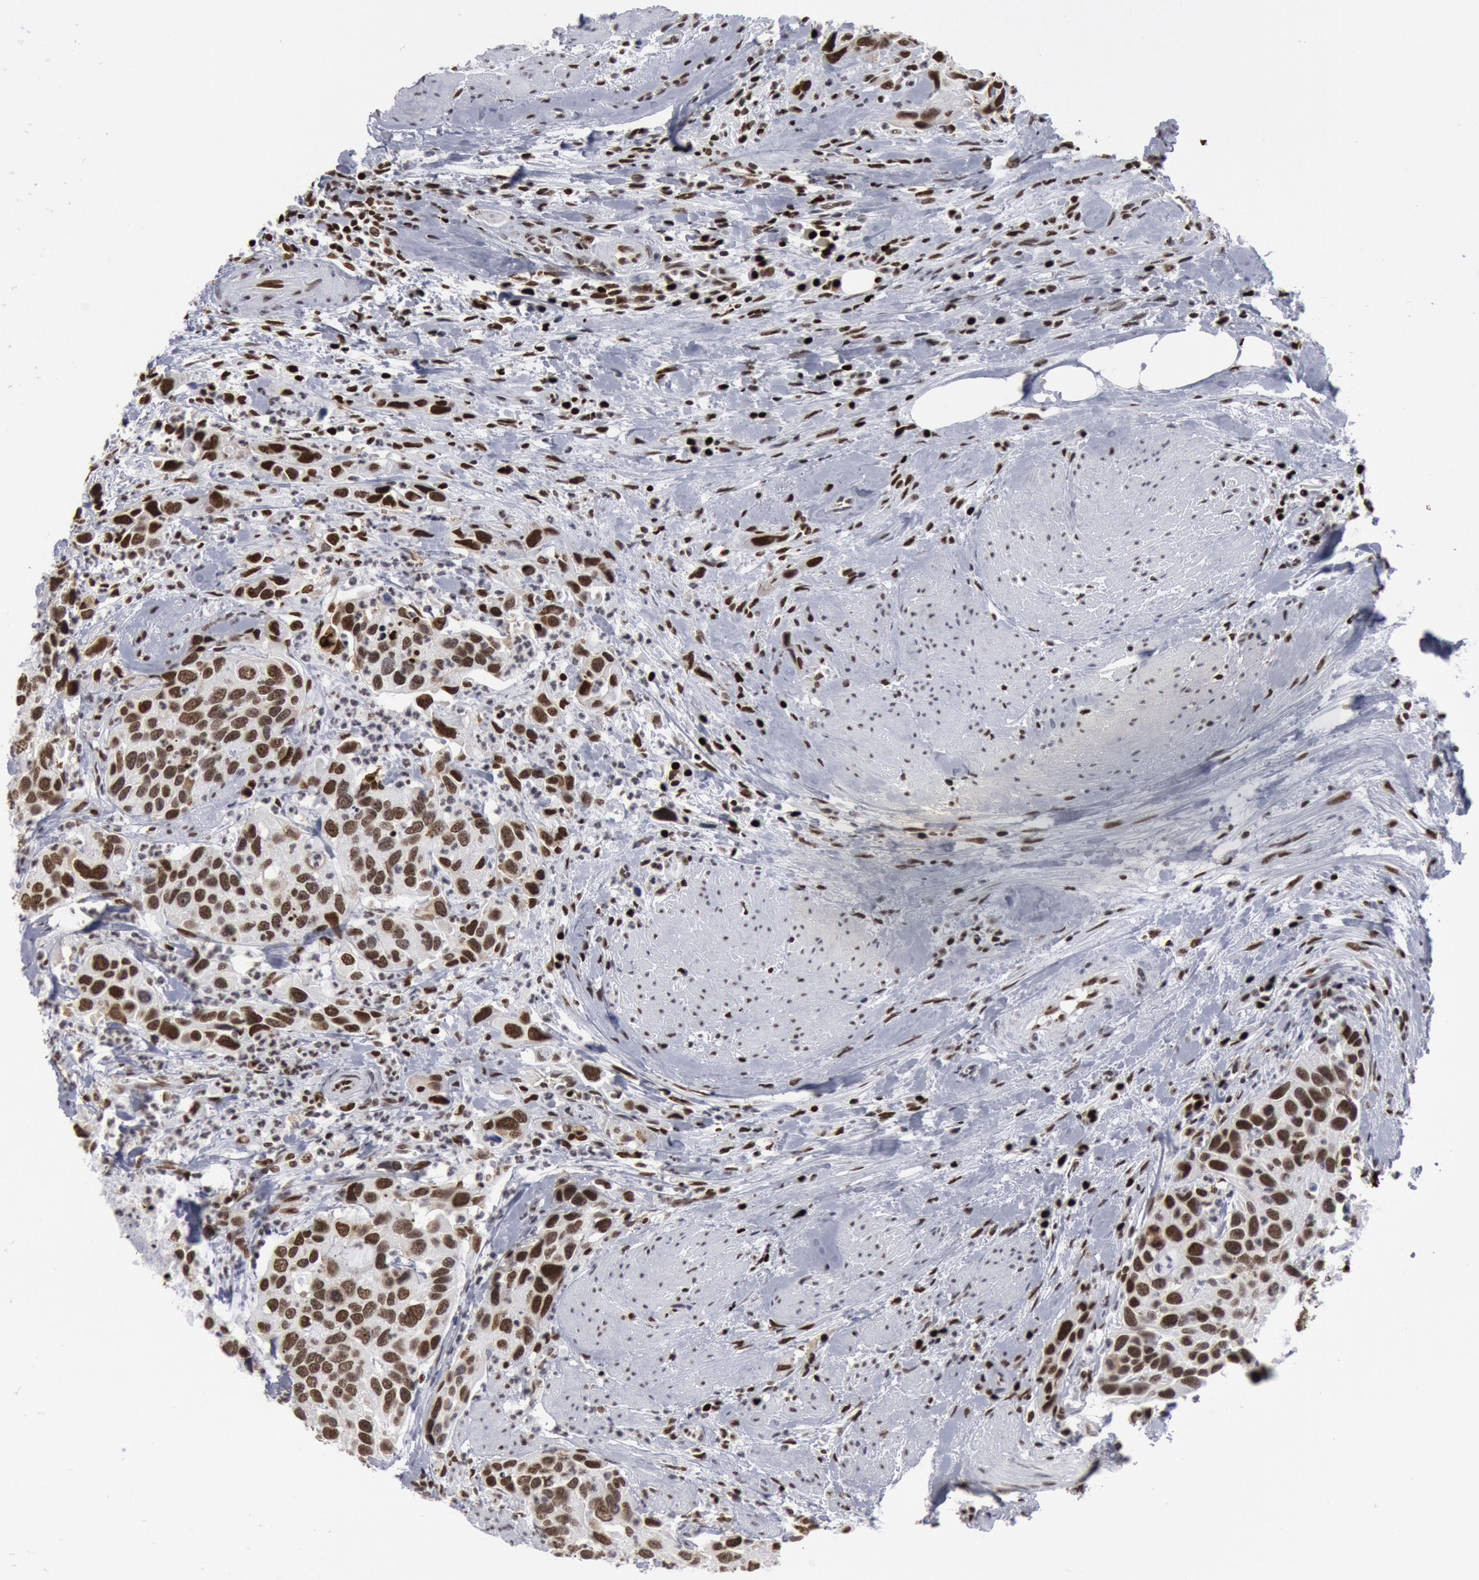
{"staining": {"intensity": "strong", "quantity": ">75%", "location": "nuclear"}, "tissue": "urothelial cancer", "cell_type": "Tumor cells", "image_type": "cancer", "snomed": [{"axis": "morphology", "description": "Urothelial carcinoma, High grade"}, {"axis": "topography", "description": "Urinary bladder"}], "caption": "Protein staining by IHC demonstrates strong nuclear expression in approximately >75% of tumor cells in urothelial cancer.", "gene": "SUB1", "patient": {"sex": "male", "age": 66}}